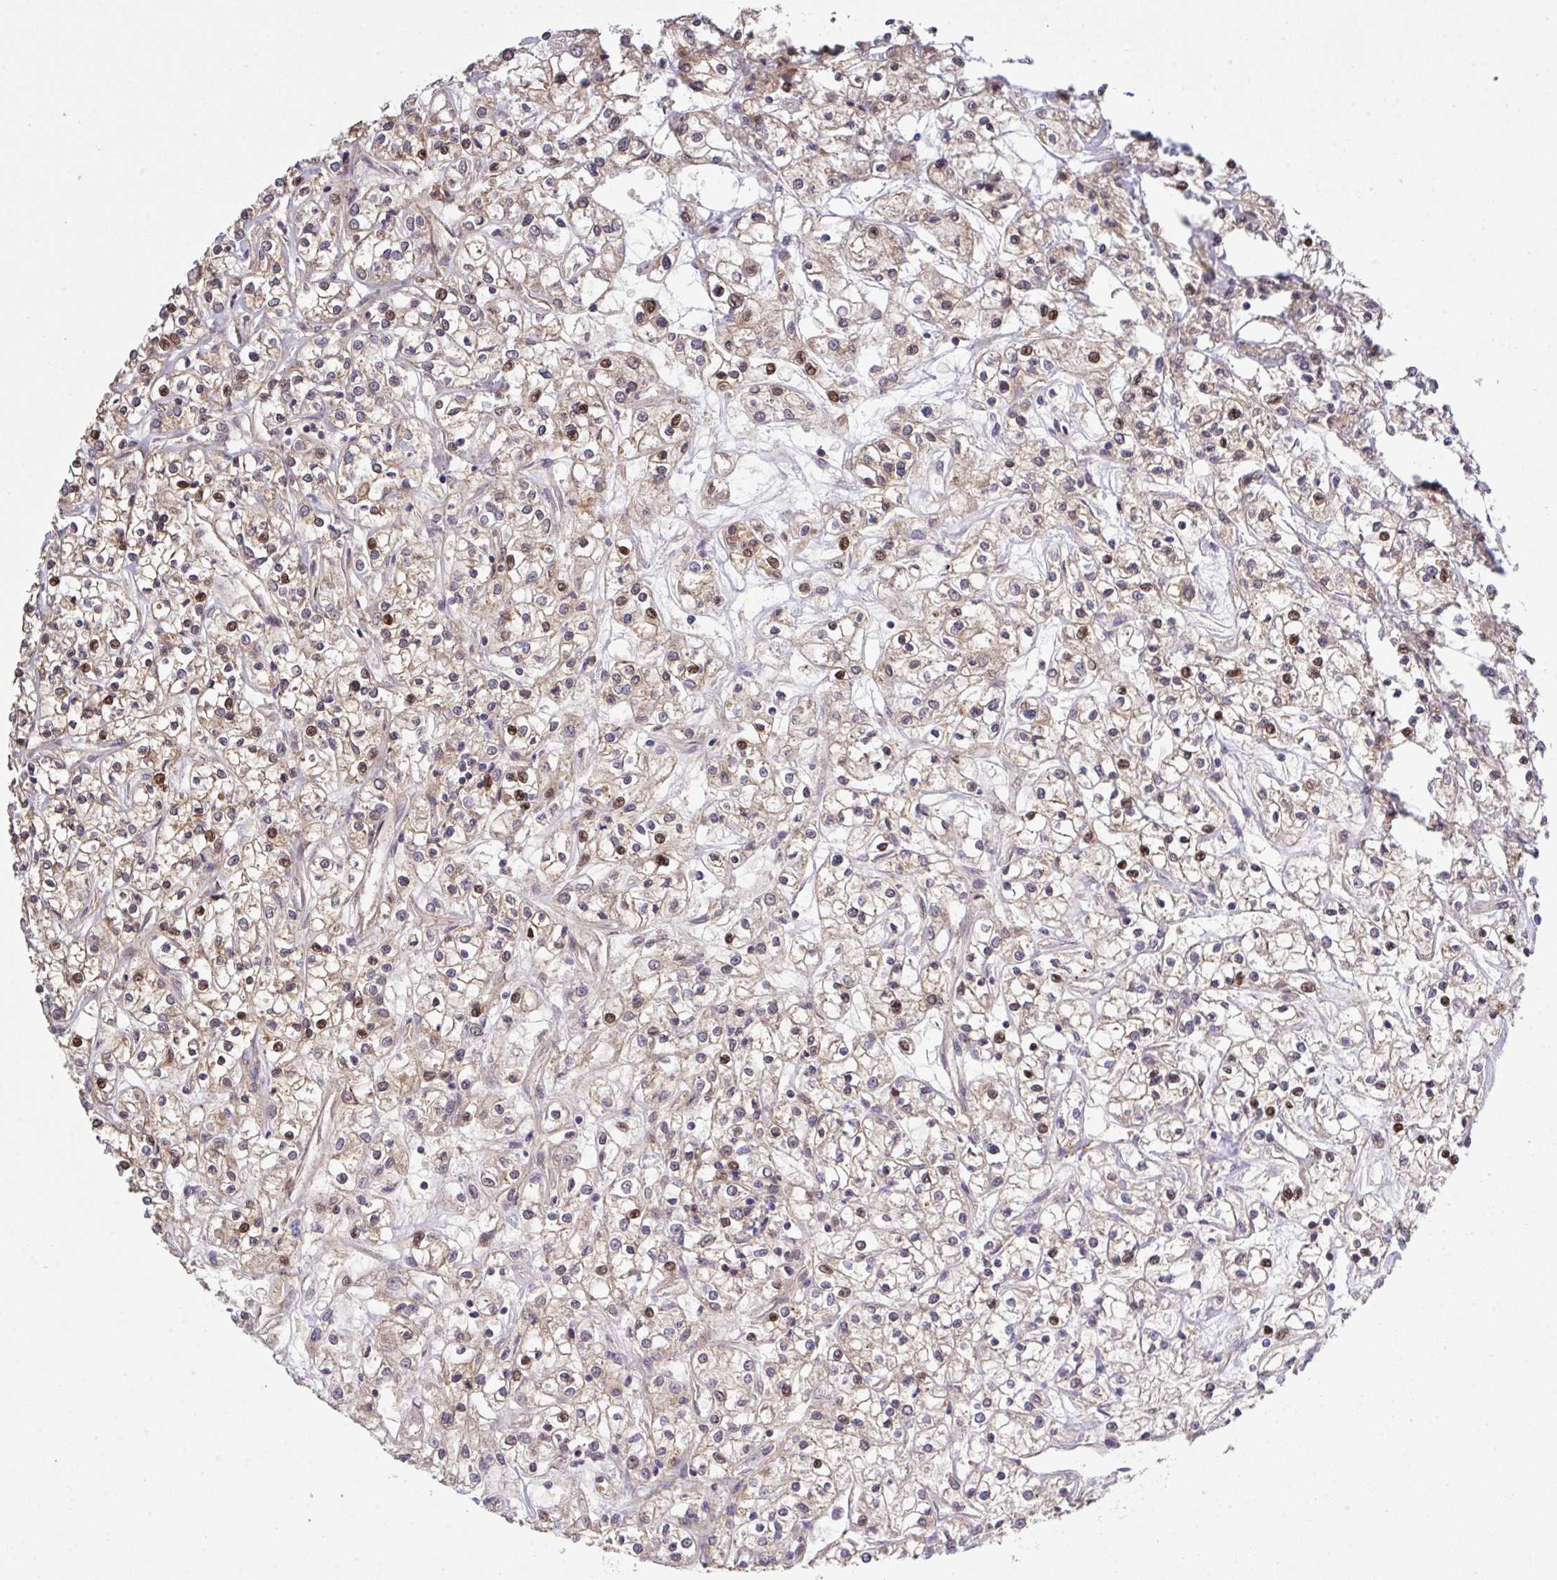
{"staining": {"intensity": "moderate", "quantity": "<25%", "location": "nuclear"}, "tissue": "renal cancer", "cell_type": "Tumor cells", "image_type": "cancer", "snomed": [{"axis": "morphology", "description": "Adenocarcinoma, NOS"}, {"axis": "topography", "description": "Kidney"}], "caption": "Moderate nuclear expression for a protein is seen in about <25% of tumor cells of renal cancer (adenocarcinoma) using IHC.", "gene": "ARPIN", "patient": {"sex": "female", "age": 59}}